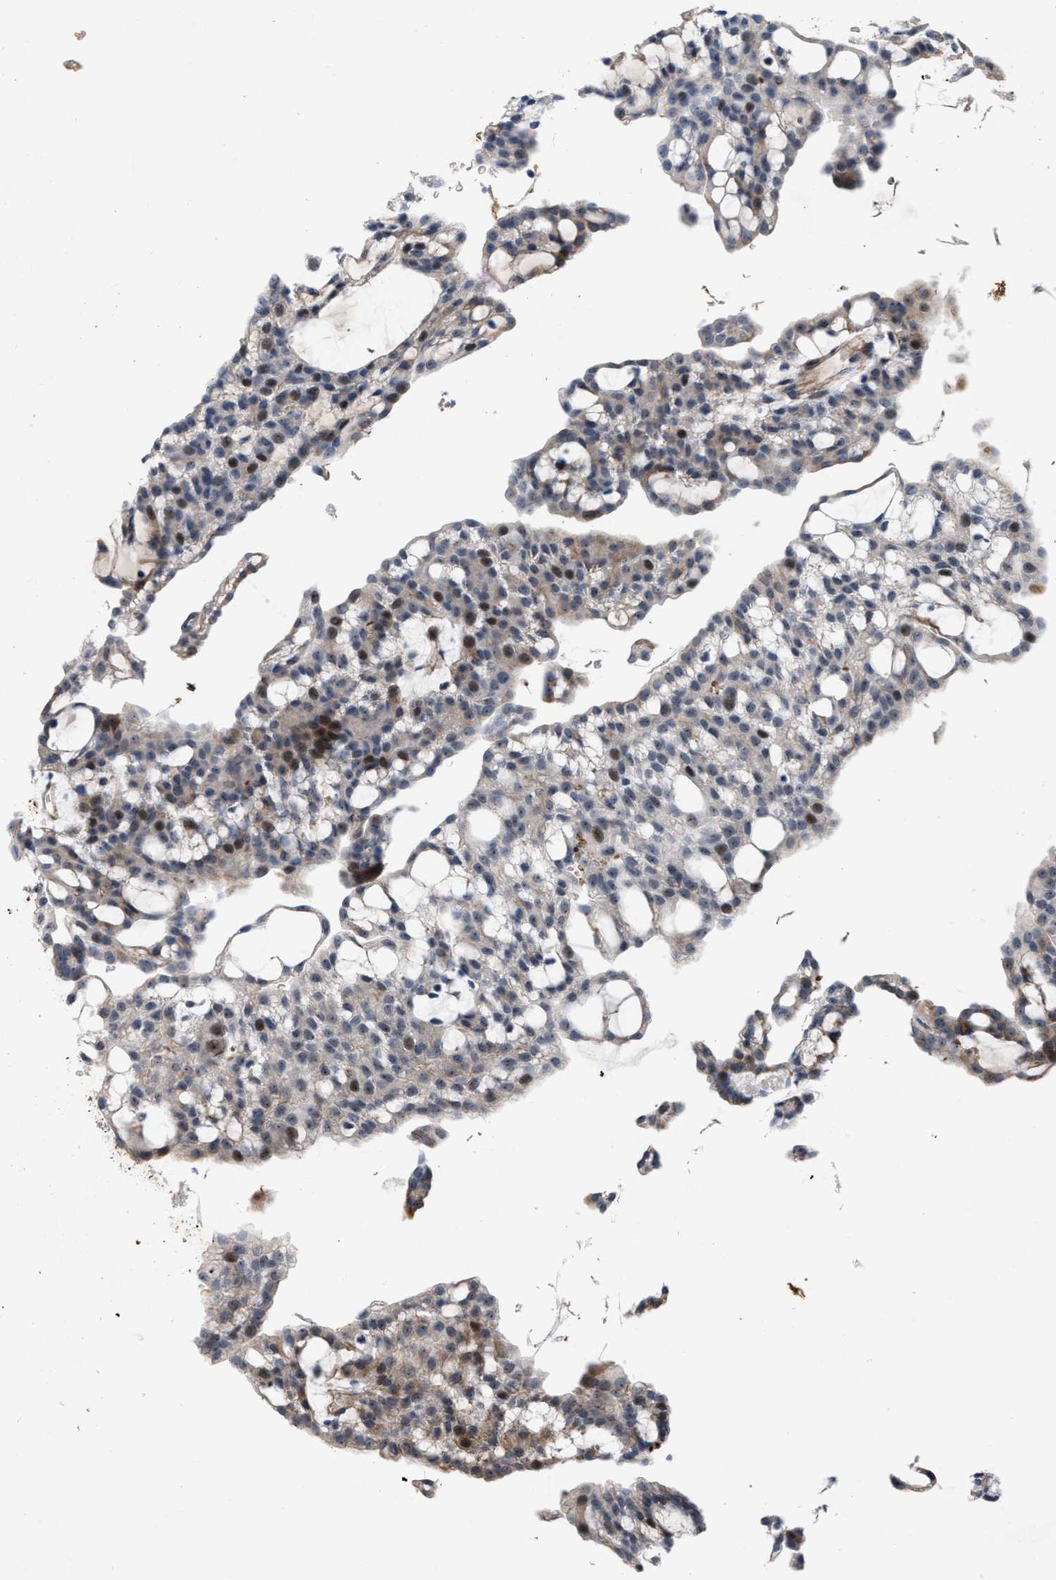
{"staining": {"intensity": "moderate", "quantity": "25%-75%", "location": "cytoplasmic/membranous,nuclear"}, "tissue": "renal cancer", "cell_type": "Tumor cells", "image_type": "cancer", "snomed": [{"axis": "morphology", "description": "Adenocarcinoma, NOS"}, {"axis": "topography", "description": "Kidney"}], "caption": "Immunohistochemistry (IHC) staining of renal adenocarcinoma, which displays medium levels of moderate cytoplasmic/membranous and nuclear positivity in approximately 25%-75% of tumor cells indicating moderate cytoplasmic/membranous and nuclear protein staining. The staining was performed using DAB (3,3'-diaminobenzidine) (brown) for protein detection and nuclei were counterstained in hematoxylin (blue).", "gene": "POLR1F", "patient": {"sex": "male", "age": 63}}